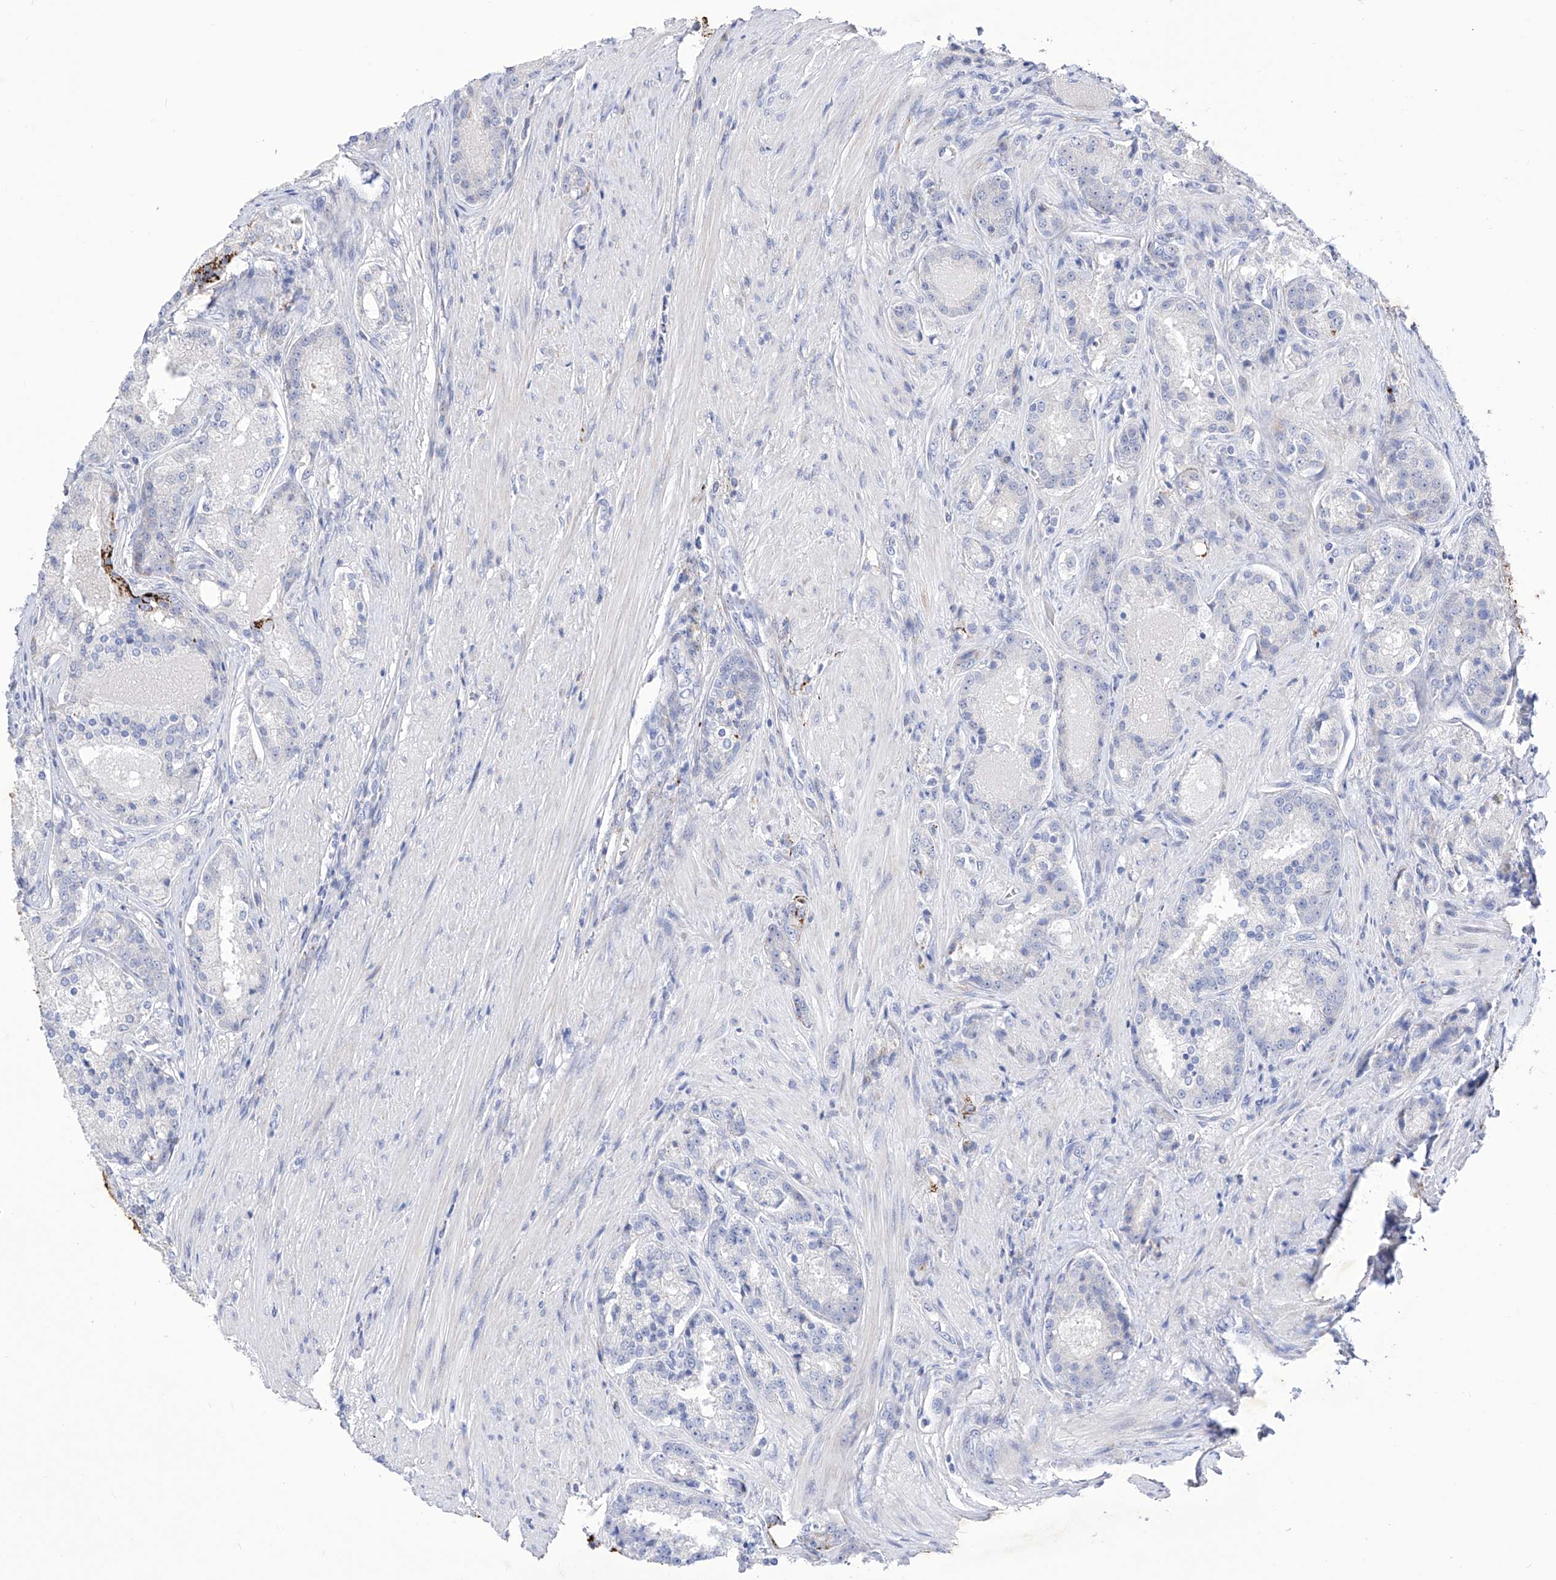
{"staining": {"intensity": "negative", "quantity": "none", "location": "none"}, "tissue": "prostate cancer", "cell_type": "Tumor cells", "image_type": "cancer", "snomed": [{"axis": "morphology", "description": "Adenocarcinoma, High grade"}, {"axis": "topography", "description": "Prostate"}], "caption": "Immunohistochemical staining of prostate cancer (adenocarcinoma (high-grade)) reveals no significant positivity in tumor cells. (Brightfield microscopy of DAB (3,3'-diaminobenzidine) immunohistochemistry at high magnification).", "gene": "C1orf87", "patient": {"sex": "male", "age": 60}}